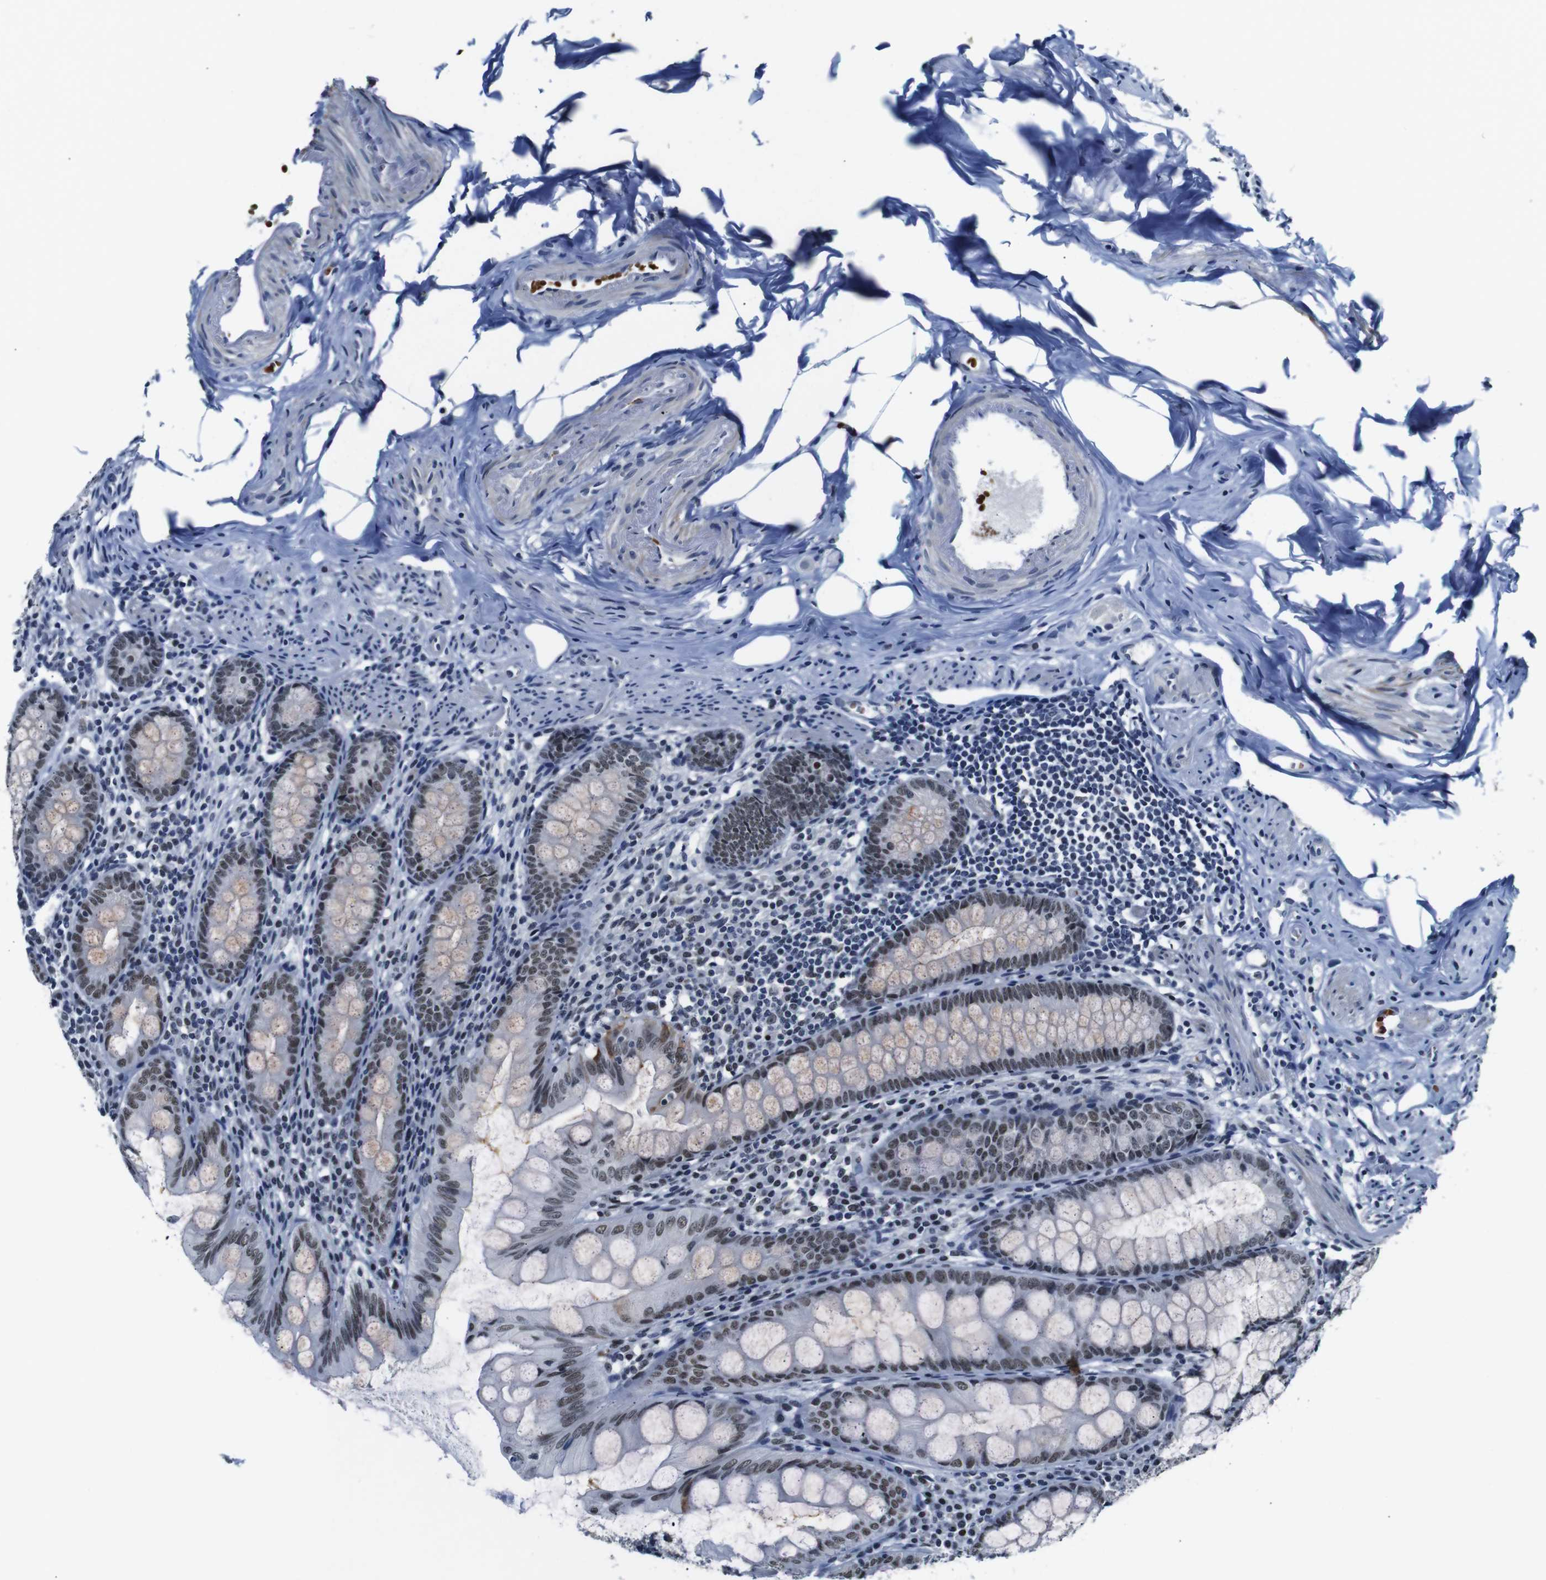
{"staining": {"intensity": "weak", "quantity": "25%-75%", "location": "nuclear"}, "tissue": "appendix", "cell_type": "Glandular cells", "image_type": "normal", "snomed": [{"axis": "morphology", "description": "Normal tissue, NOS"}, {"axis": "topography", "description": "Appendix"}], "caption": "Immunohistochemical staining of normal appendix shows low levels of weak nuclear positivity in about 25%-75% of glandular cells. The protein is shown in brown color, while the nuclei are stained blue.", "gene": "ILDR2", "patient": {"sex": "female", "age": 77}}